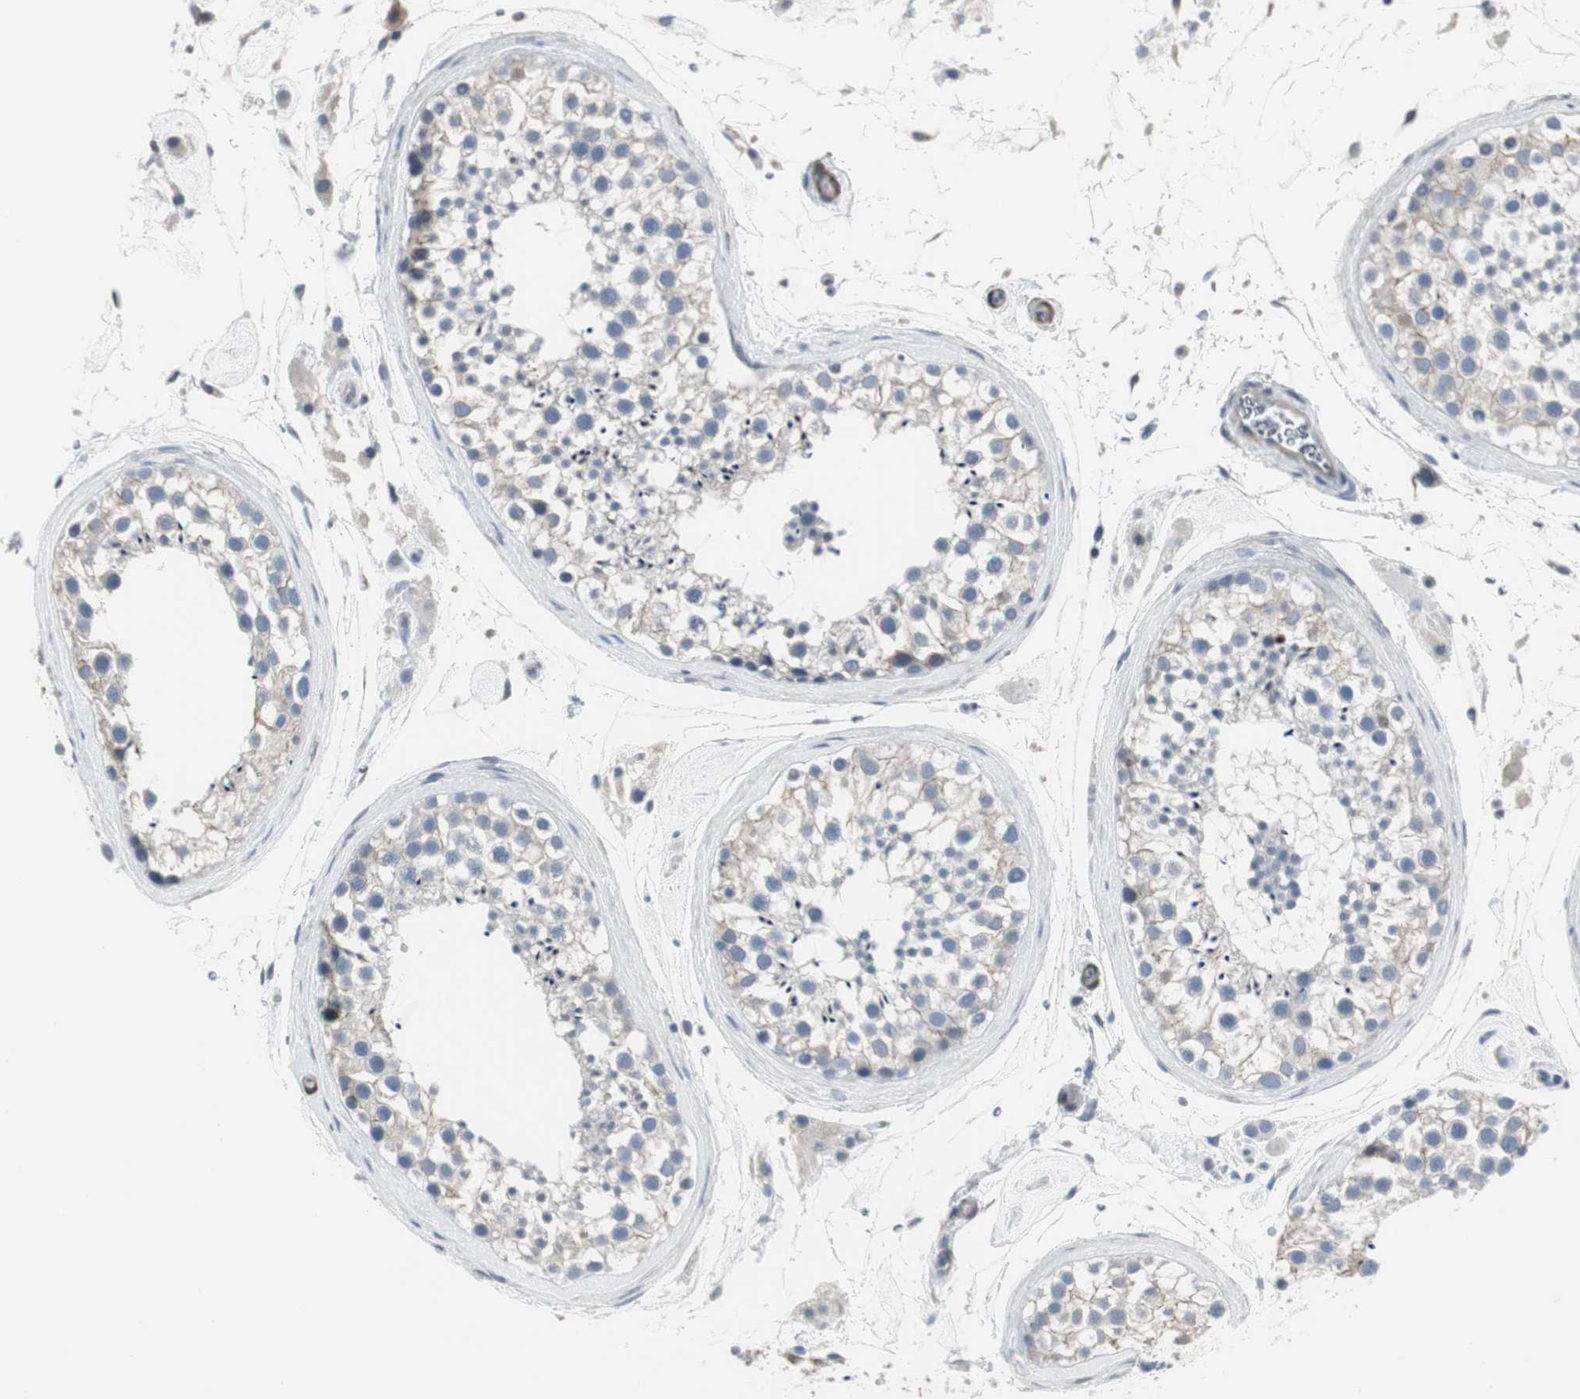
{"staining": {"intensity": "negative", "quantity": "none", "location": "none"}, "tissue": "testis", "cell_type": "Cells in seminiferous ducts", "image_type": "normal", "snomed": [{"axis": "morphology", "description": "Normal tissue, NOS"}, {"axis": "topography", "description": "Testis"}], "caption": "The micrograph displays no staining of cells in seminiferous ducts in unremarkable testis. The staining was performed using DAB to visualize the protein expression in brown, while the nuclei were stained in blue with hematoxylin (Magnification: 20x).", "gene": "DMPK", "patient": {"sex": "male", "age": 46}}